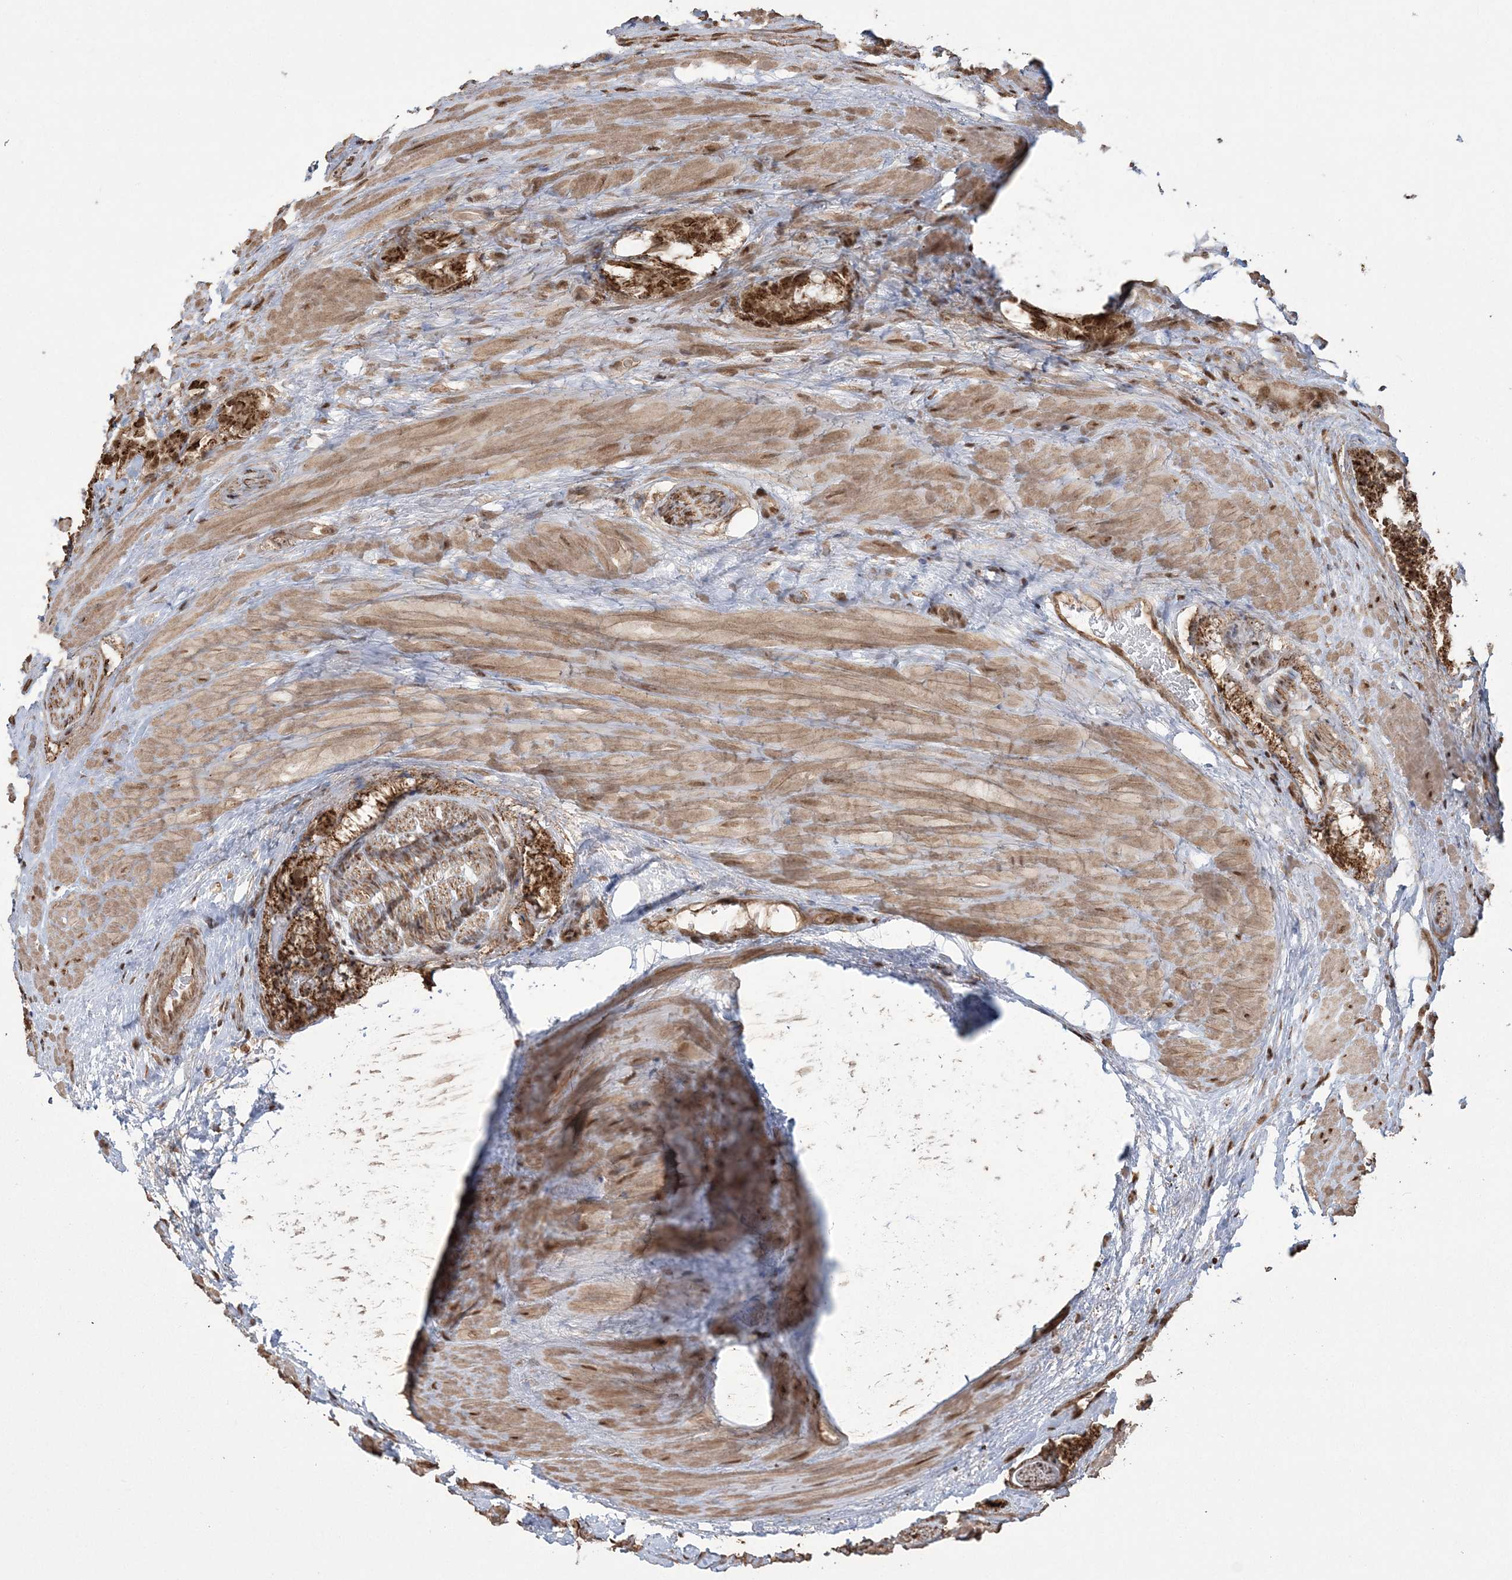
{"staining": {"intensity": "strong", "quantity": ">75%", "location": "cytoplasmic/membranous,nuclear"}, "tissue": "prostate cancer", "cell_type": "Tumor cells", "image_type": "cancer", "snomed": [{"axis": "morphology", "description": "Adenocarcinoma, High grade"}, {"axis": "topography", "description": "Prostate"}], "caption": "The immunohistochemical stain highlights strong cytoplasmic/membranous and nuclear staining in tumor cells of prostate adenocarcinoma (high-grade) tissue.", "gene": "ZNF839", "patient": {"sex": "male", "age": 57}}